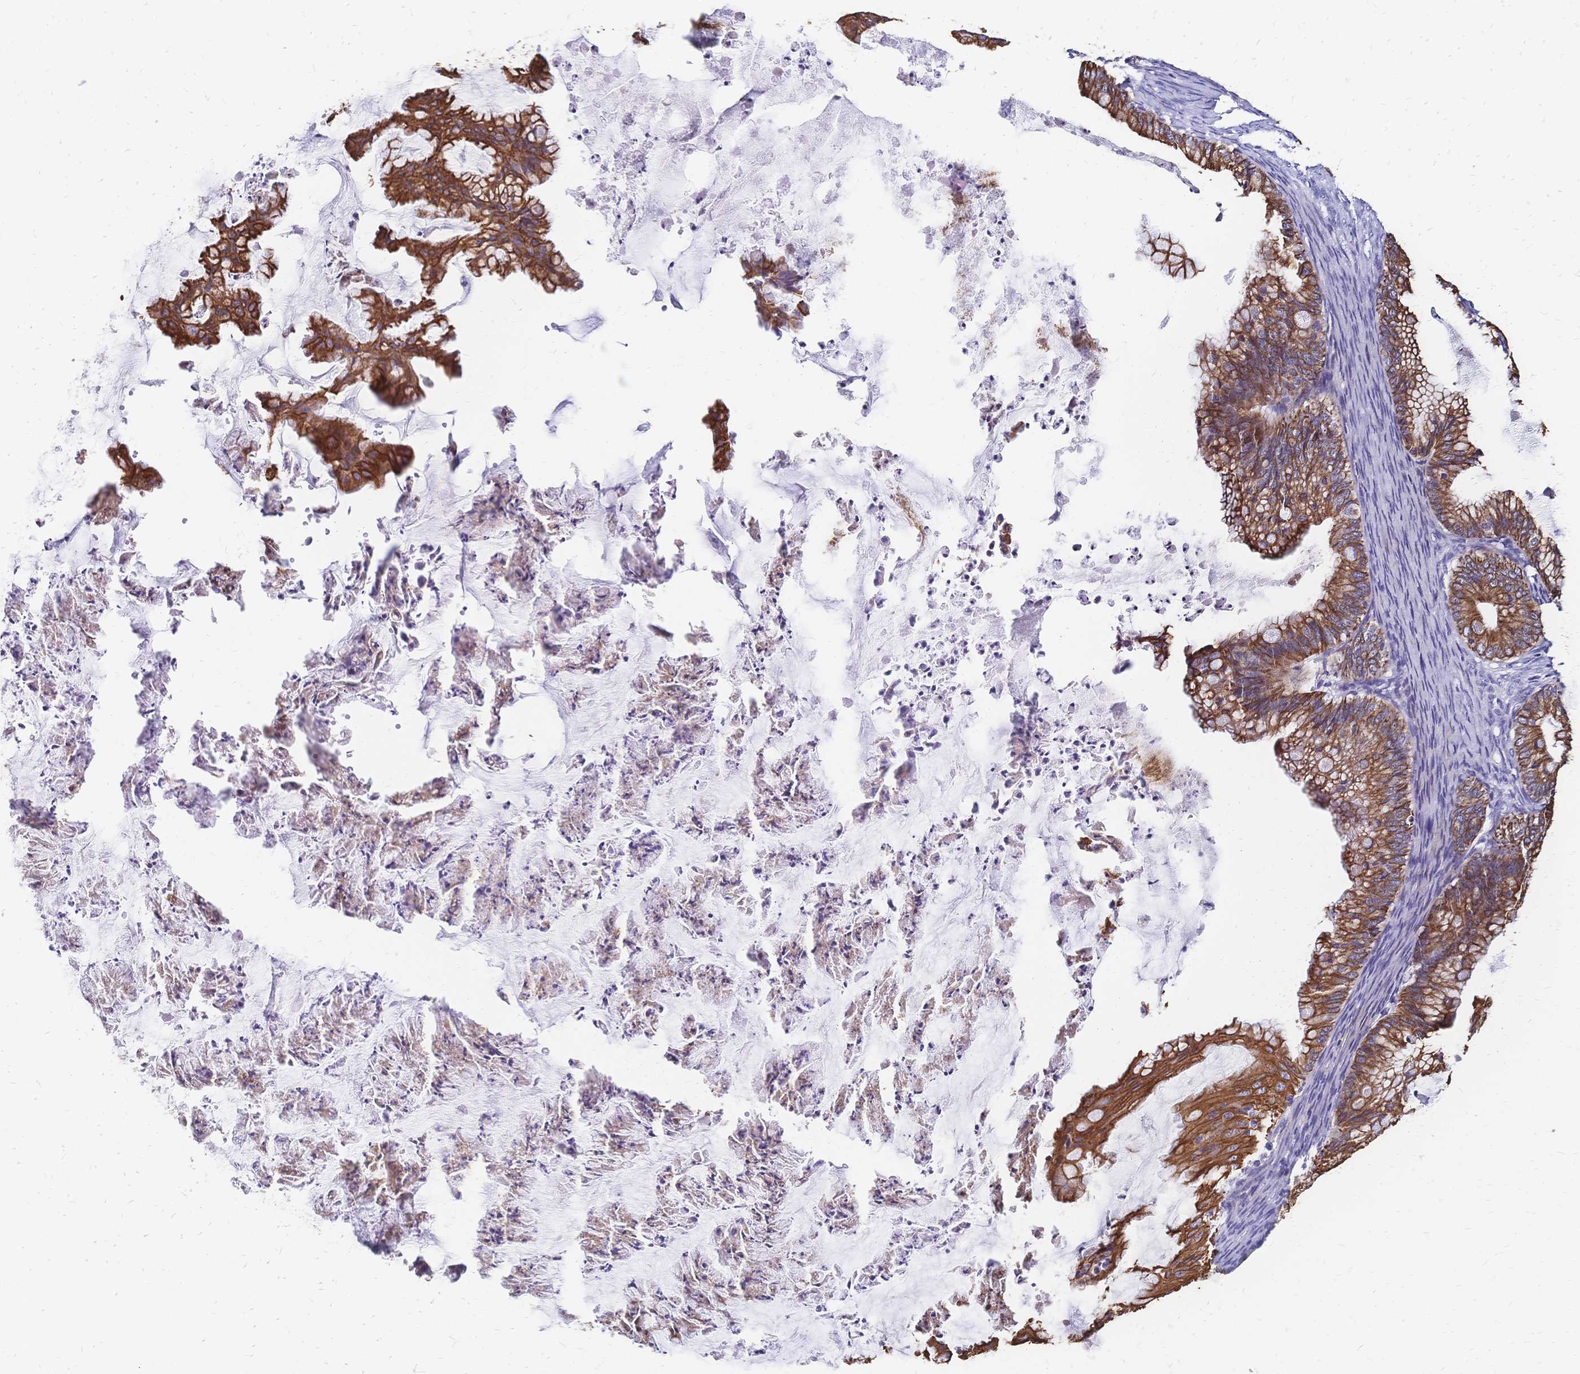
{"staining": {"intensity": "strong", "quantity": ">75%", "location": "cytoplasmic/membranous"}, "tissue": "ovarian cancer", "cell_type": "Tumor cells", "image_type": "cancer", "snomed": [{"axis": "morphology", "description": "Cystadenocarcinoma, mucinous, NOS"}, {"axis": "topography", "description": "Ovary"}], "caption": "Protein staining of ovarian cancer tissue shows strong cytoplasmic/membranous staining in approximately >75% of tumor cells.", "gene": "DTNB", "patient": {"sex": "female", "age": 35}}